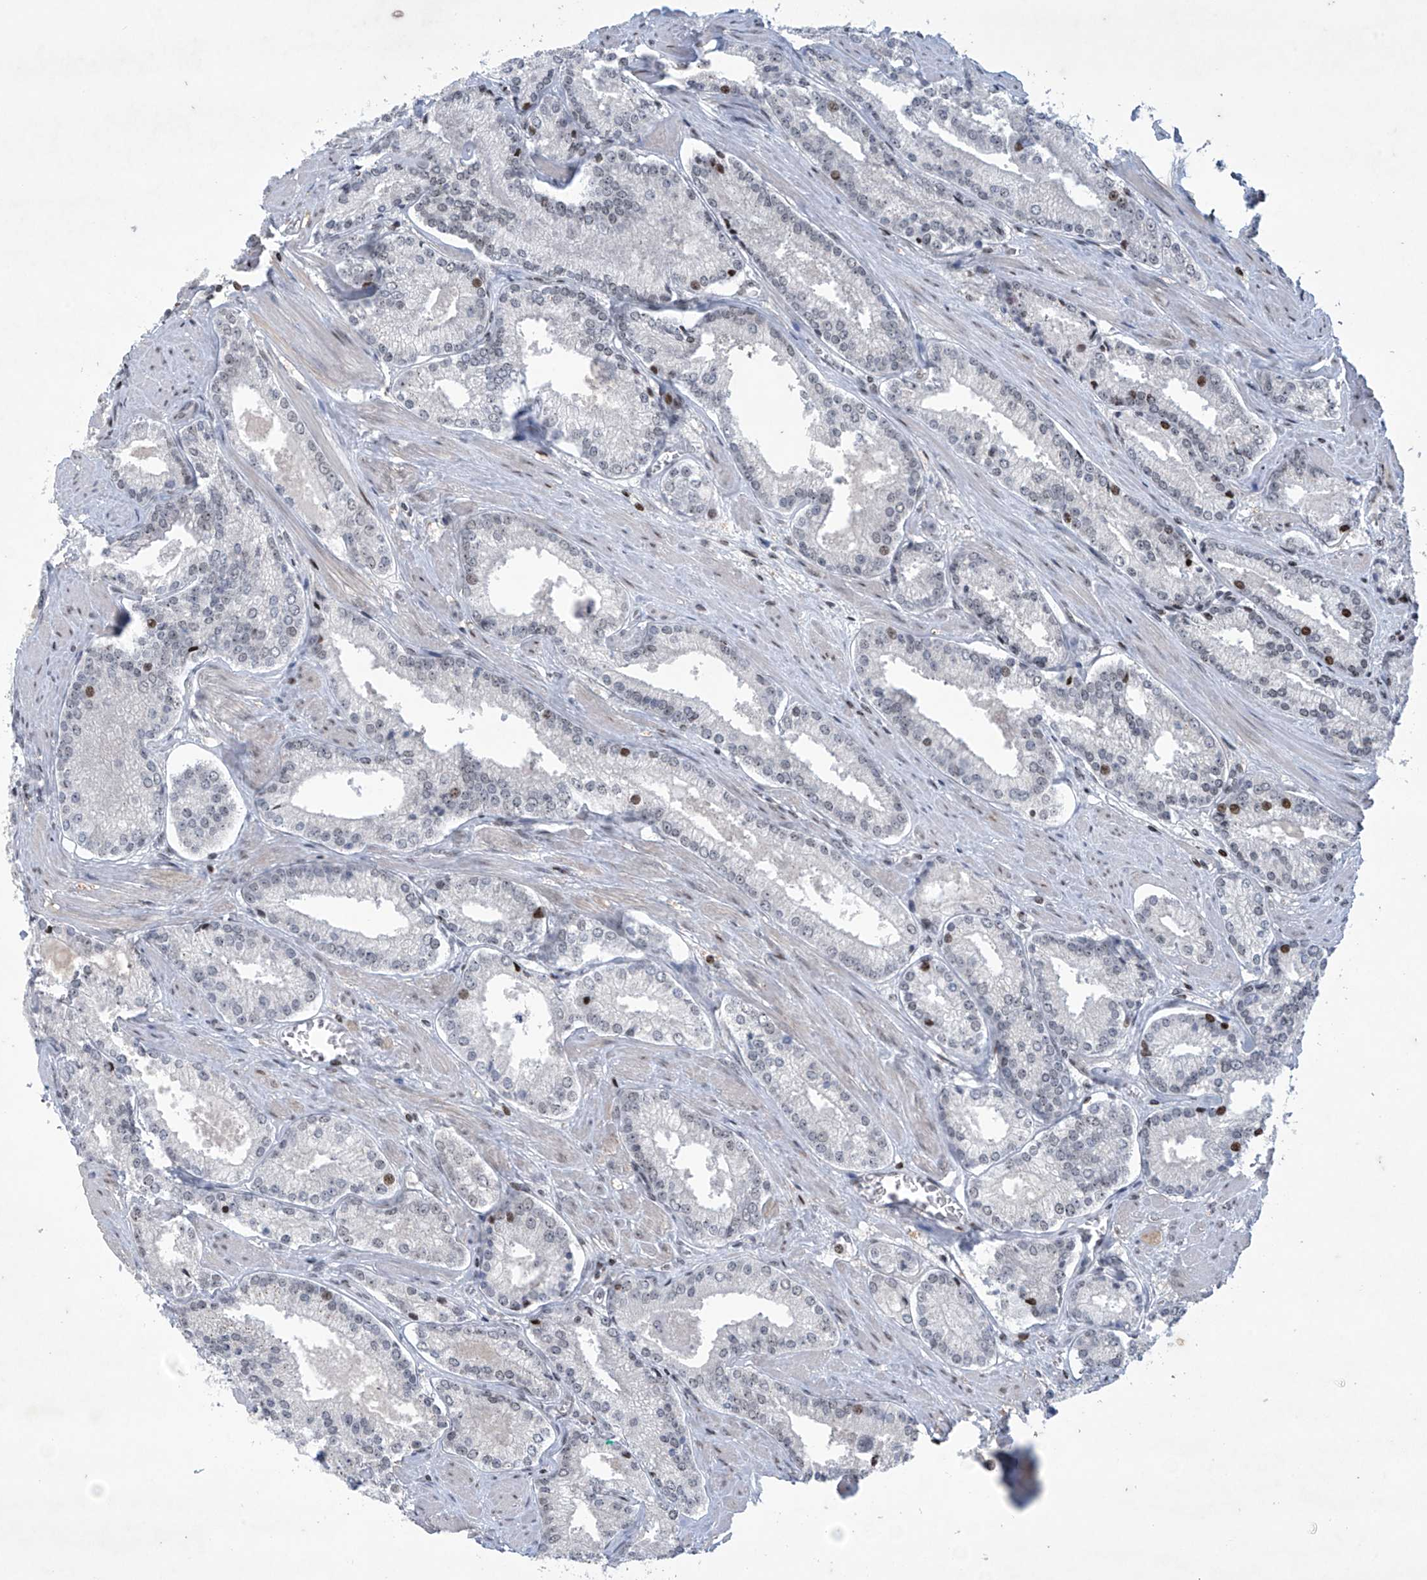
{"staining": {"intensity": "moderate", "quantity": "<25%", "location": "nuclear"}, "tissue": "prostate cancer", "cell_type": "Tumor cells", "image_type": "cancer", "snomed": [{"axis": "morphology", "description": "Adenocarcinoma, Low grade"}, {"axis": "topography", "description": "Prostate"}], "caption": "Immunohistochemistry (DAB (3,3'-diaminobenzidine)) staining of human adenocarcinoma (low-grade) (prostate) displays moderate nuclear protein expression in approximately <25% of tumor cells. The protein of interest is shown in brown color, while the nuclei are stained blue.", "gene": "RFX7", "patient": {"sex": "male", "age": 54}}